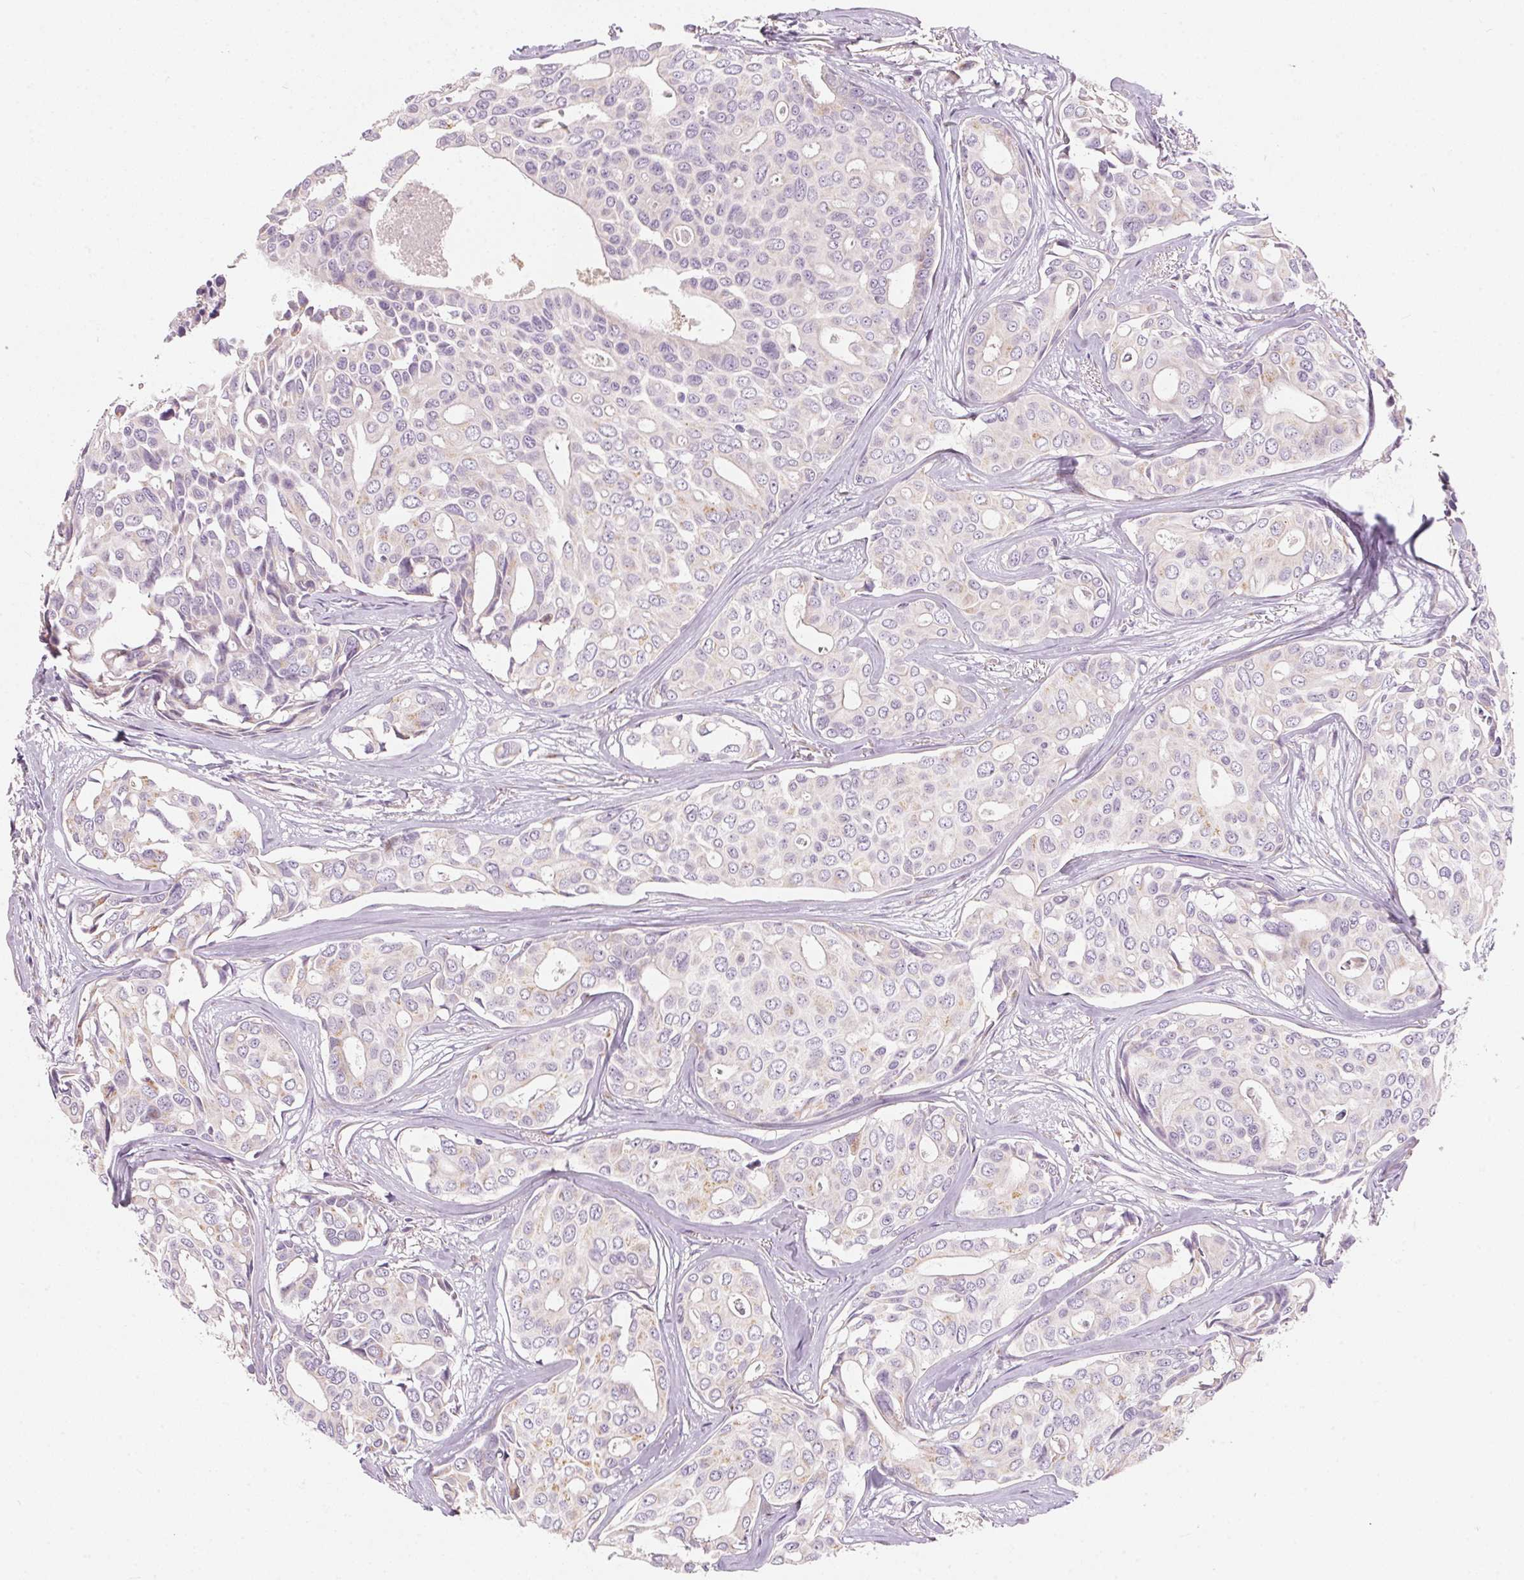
{"staining": {"intensity": "negative", "quantity": "none", "location": "none"}, "tissue": "breast cancer", "cell_type": "Tumor cells", "image_type": "cancer", "snomed": [{"axis": "morphology", "description": "Duct carcinoma"}, {"axis": "topography", "description": "Breast"}], "caption": "Human breast intraductal carcinoma stained for a protein using immunohistochemistry (IHC) reveals no expression in tumor cells.", "gene": "DRAM2", "patient": {"sex": "female", "age": 54}}